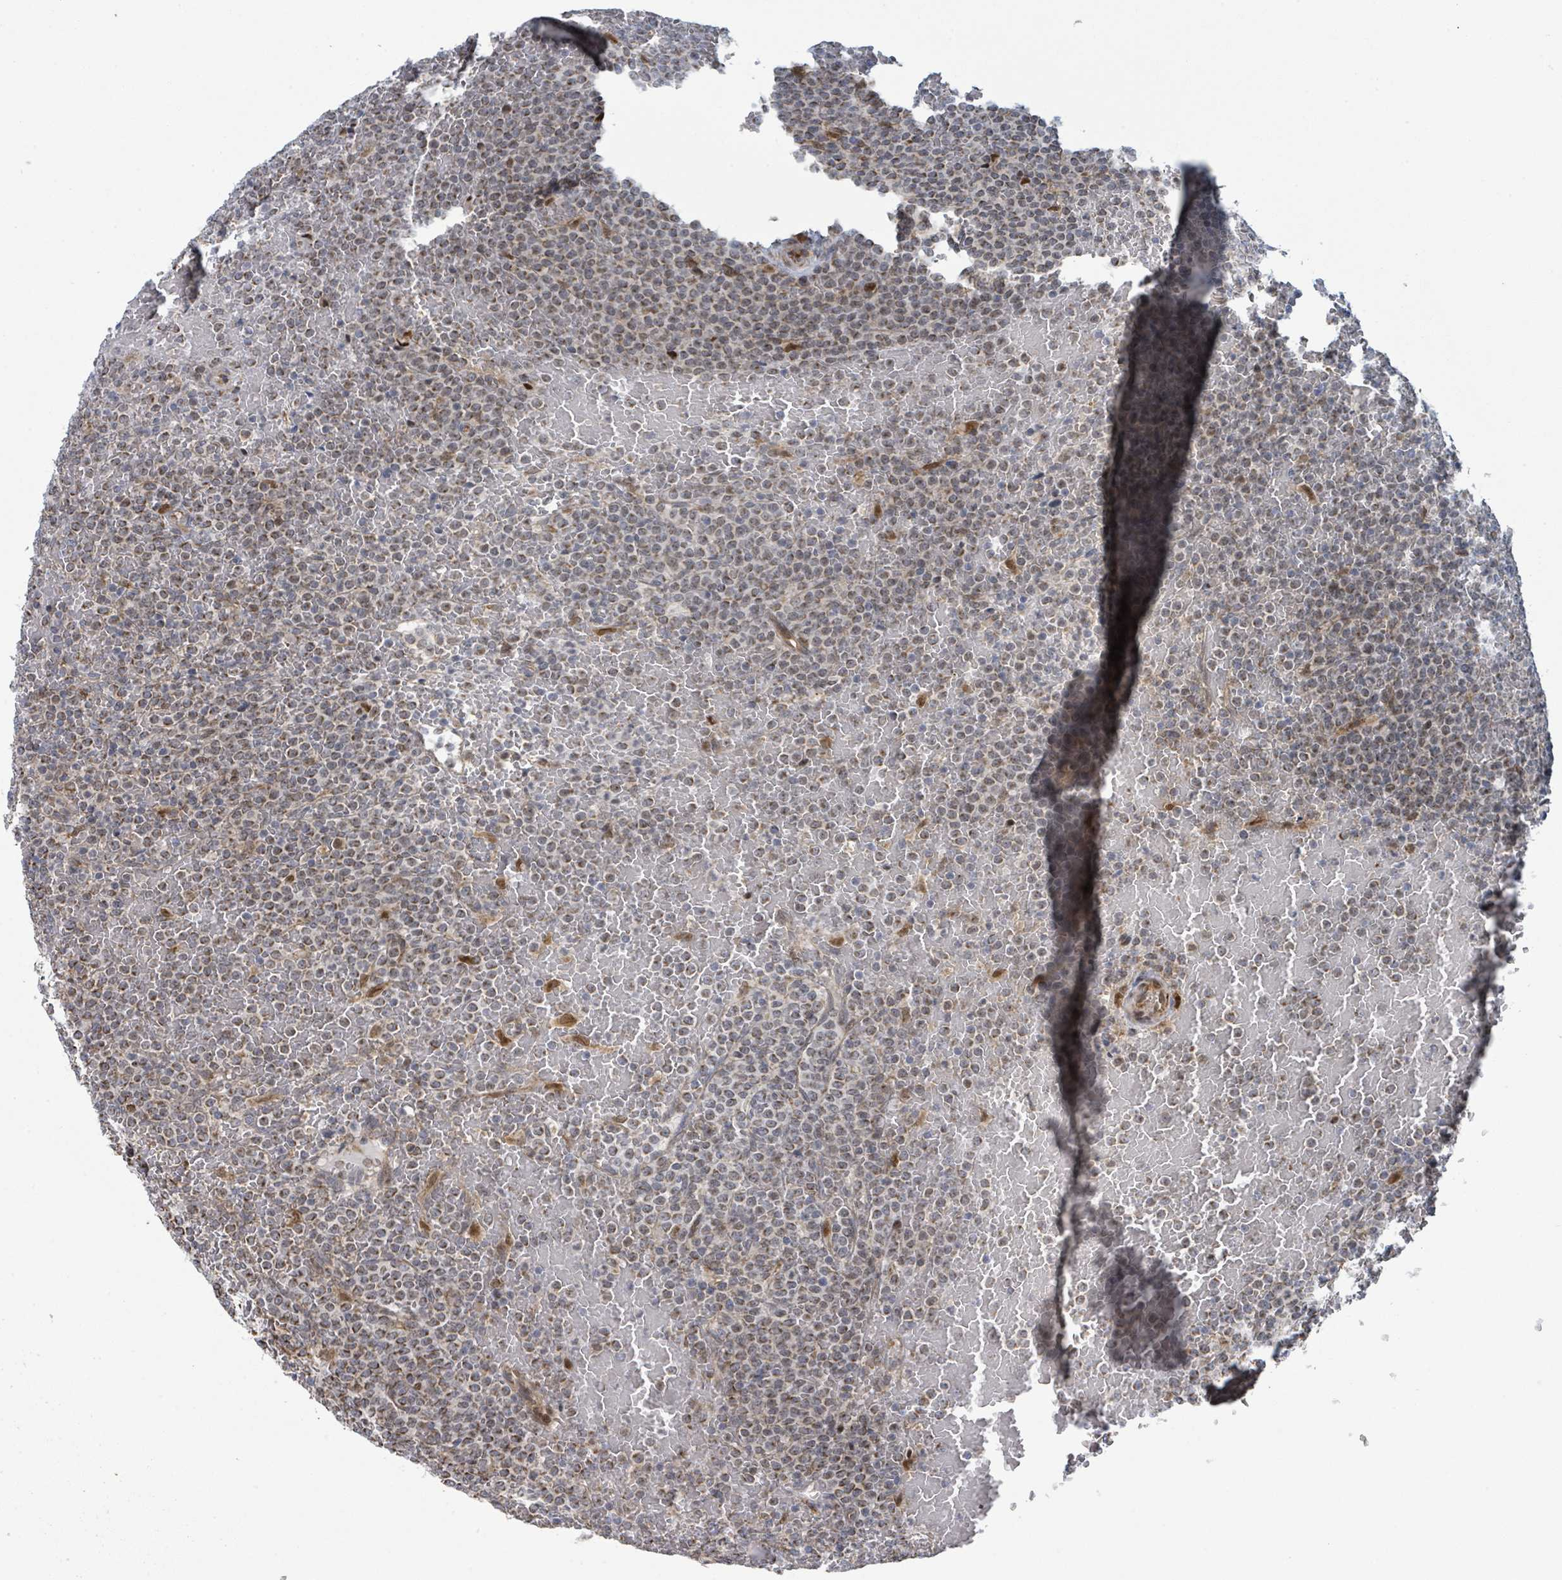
{"staining": {"intensity": "moderate", "quantity": "25%-75%", "location": "cytoplasmic/membranous"}, "tissue": "lymphoma", "cell_type": "Tumor cells", "image_type": "cancer", "snomed": [{"axis": "morphology", "description": "Malignant lymphoma, non-Hodgkin's type, Low grade"}, {"axis": "topography", "description": "Spleen"}], "caption": "There is medium levels of moderate cytoplasmic/membranous expression in tumor cells of lymphoma, as demonstrated by immunohistochemical staining (brown color).", "gene": "PSMB7", "patient": {"sex": "male", "age": 60}}